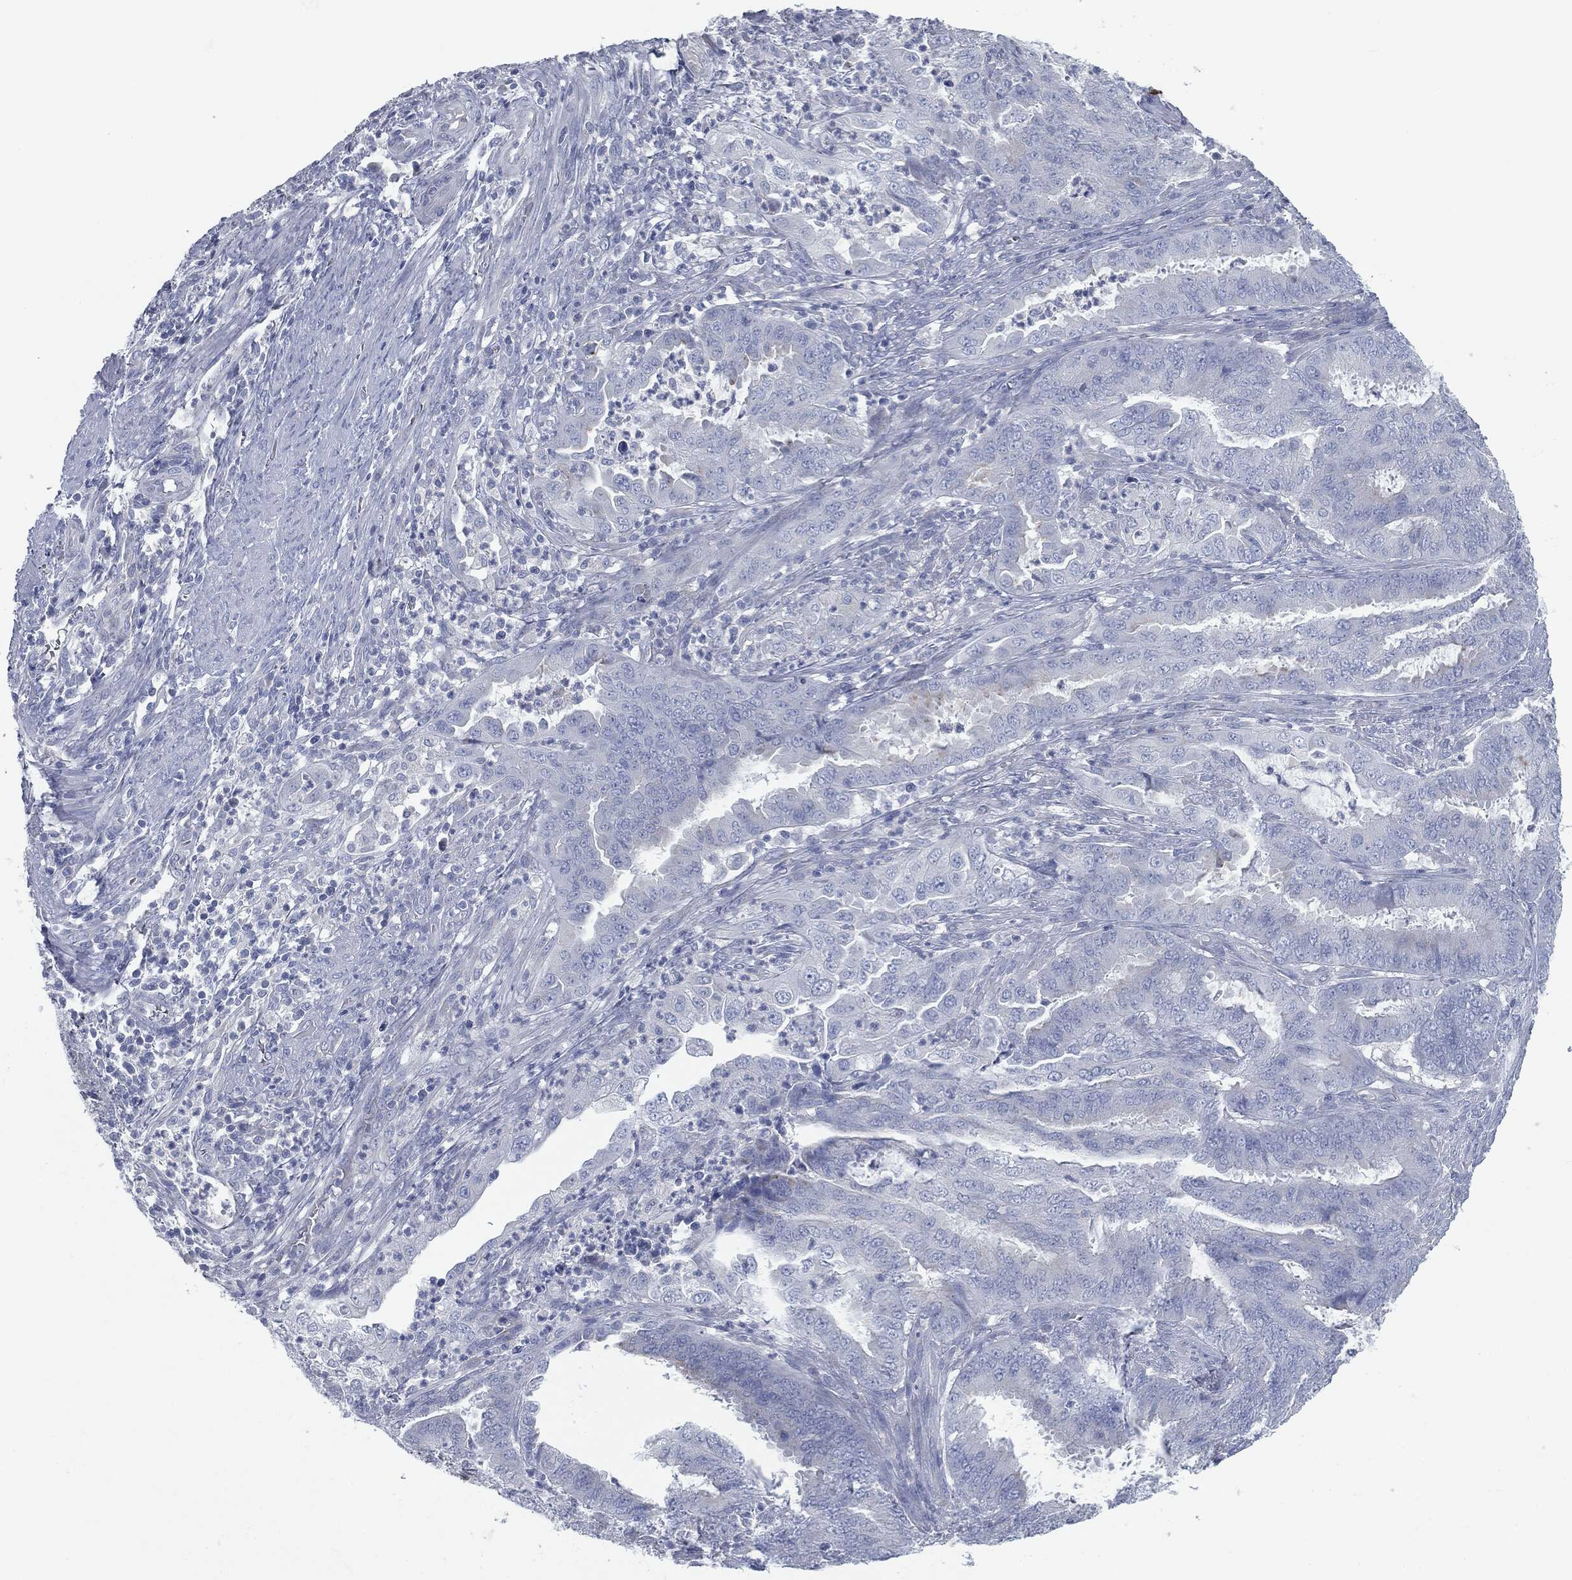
{"staining": {"intensity": "negative", "quantity": "none", "location": "none"}, "tissue": "endometrial cancer", "cell_type": "Tumor cells", "image_type": "cancer", "snomed": [{"axis": "morphology", "description": "Adenocarcinoma, NOS"}, {"axis": "topography", "description": "Endometrium"}], "caption": "Endometrial cancer (adenocarcinoma) stained for a protein using immunohistochemistry (IHC) shows no staining tumor cells.", "gene": "CAV3", "patient": {"sex": "female", "age": 51}}